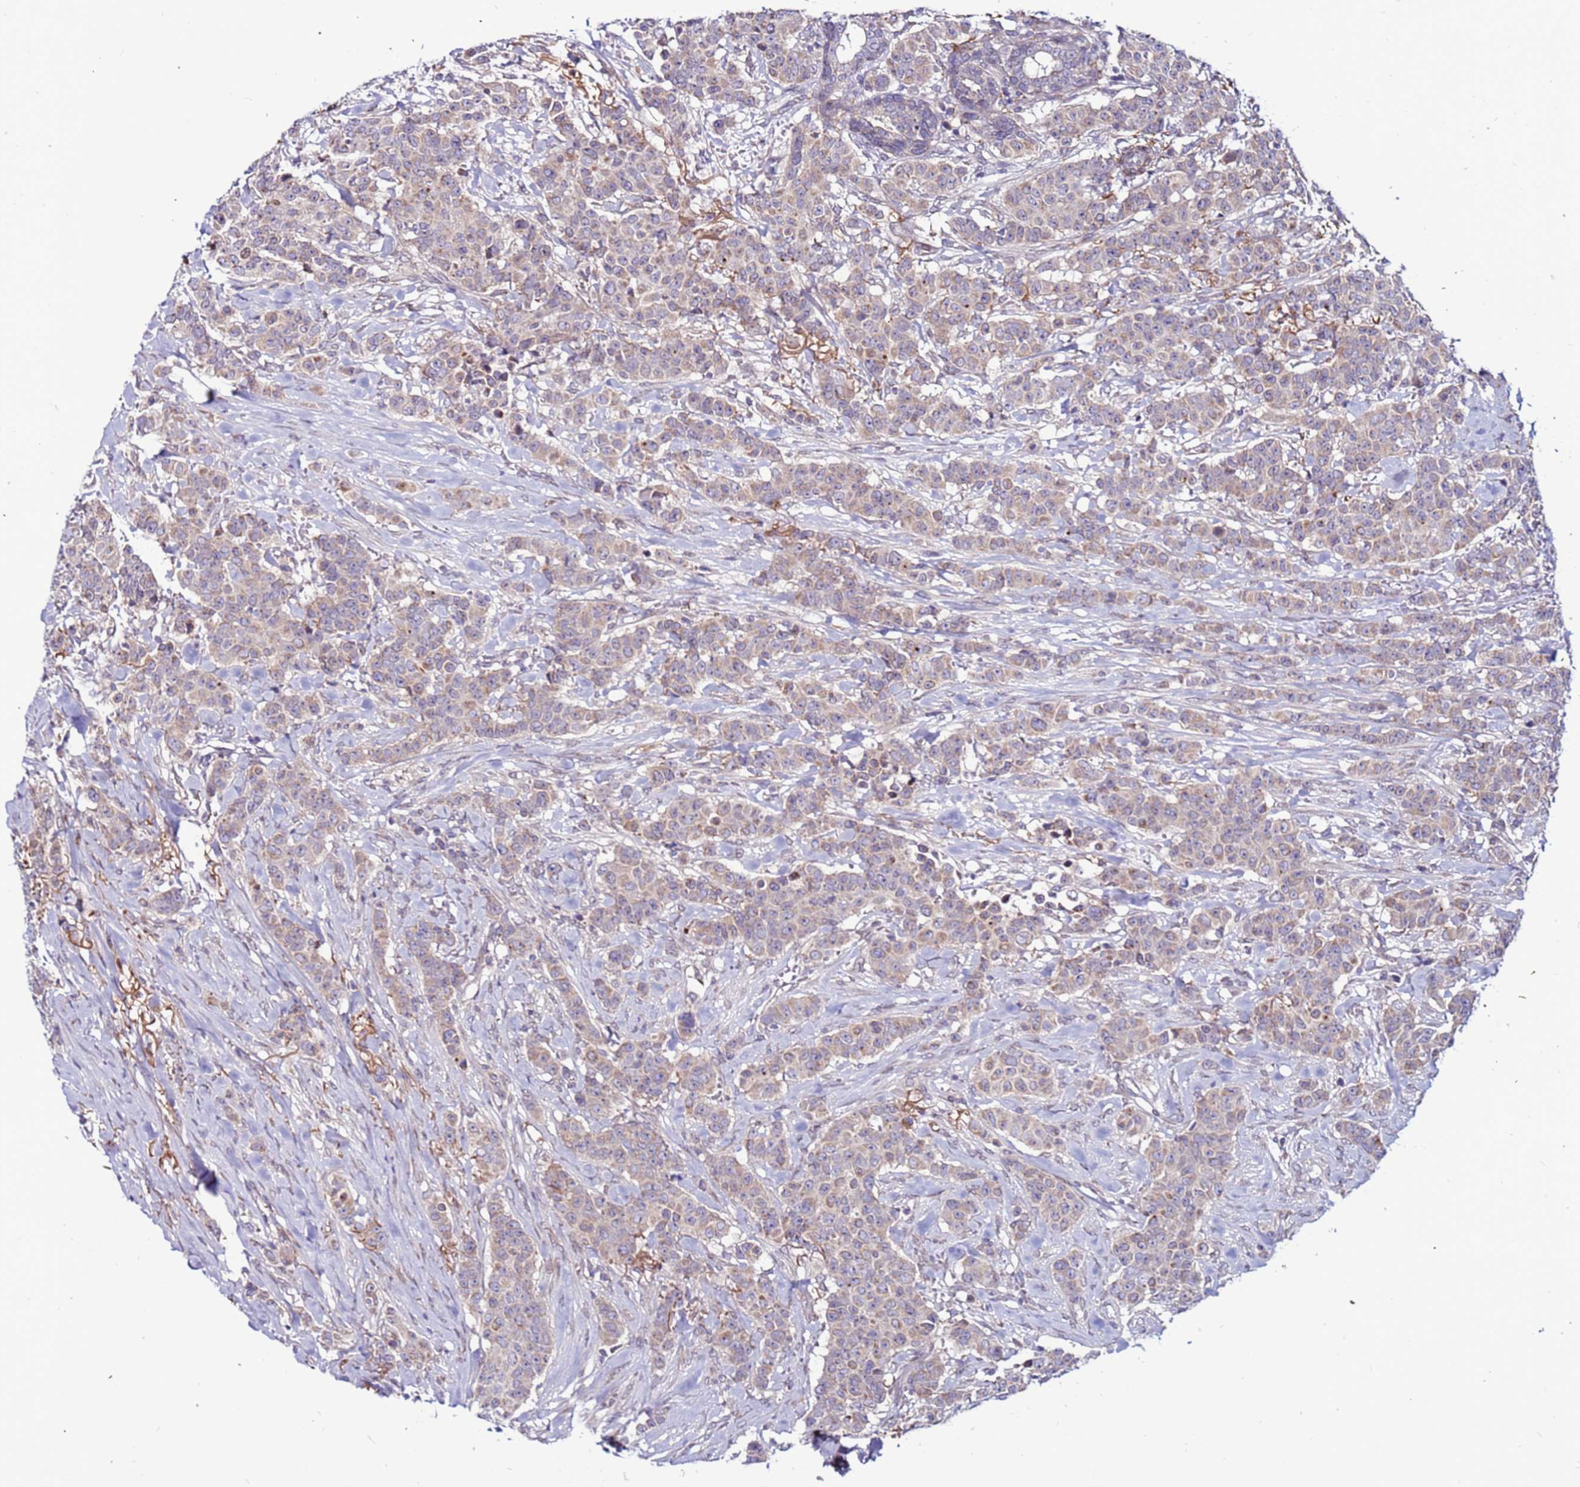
{"staining": {"intensity": "weak", "quantity": "25%-75%", "location": "cytoplasmic/membranous"}, "tissue": "breast cancer", "cell_type": "Tumor cells", "image_type": "cancer", "snomed": [{"axis": "morphology", "description": "Duct carcinoma"}, {"axis": "topography", "description": "Breast"}], "caption": "Weak cytoplasmic/membranous protein positivity is present in about 25%-75% of tumor cells in breast cancer.", "gene": "CCDC71", "patient": {"sex": "female", "age": 40}}